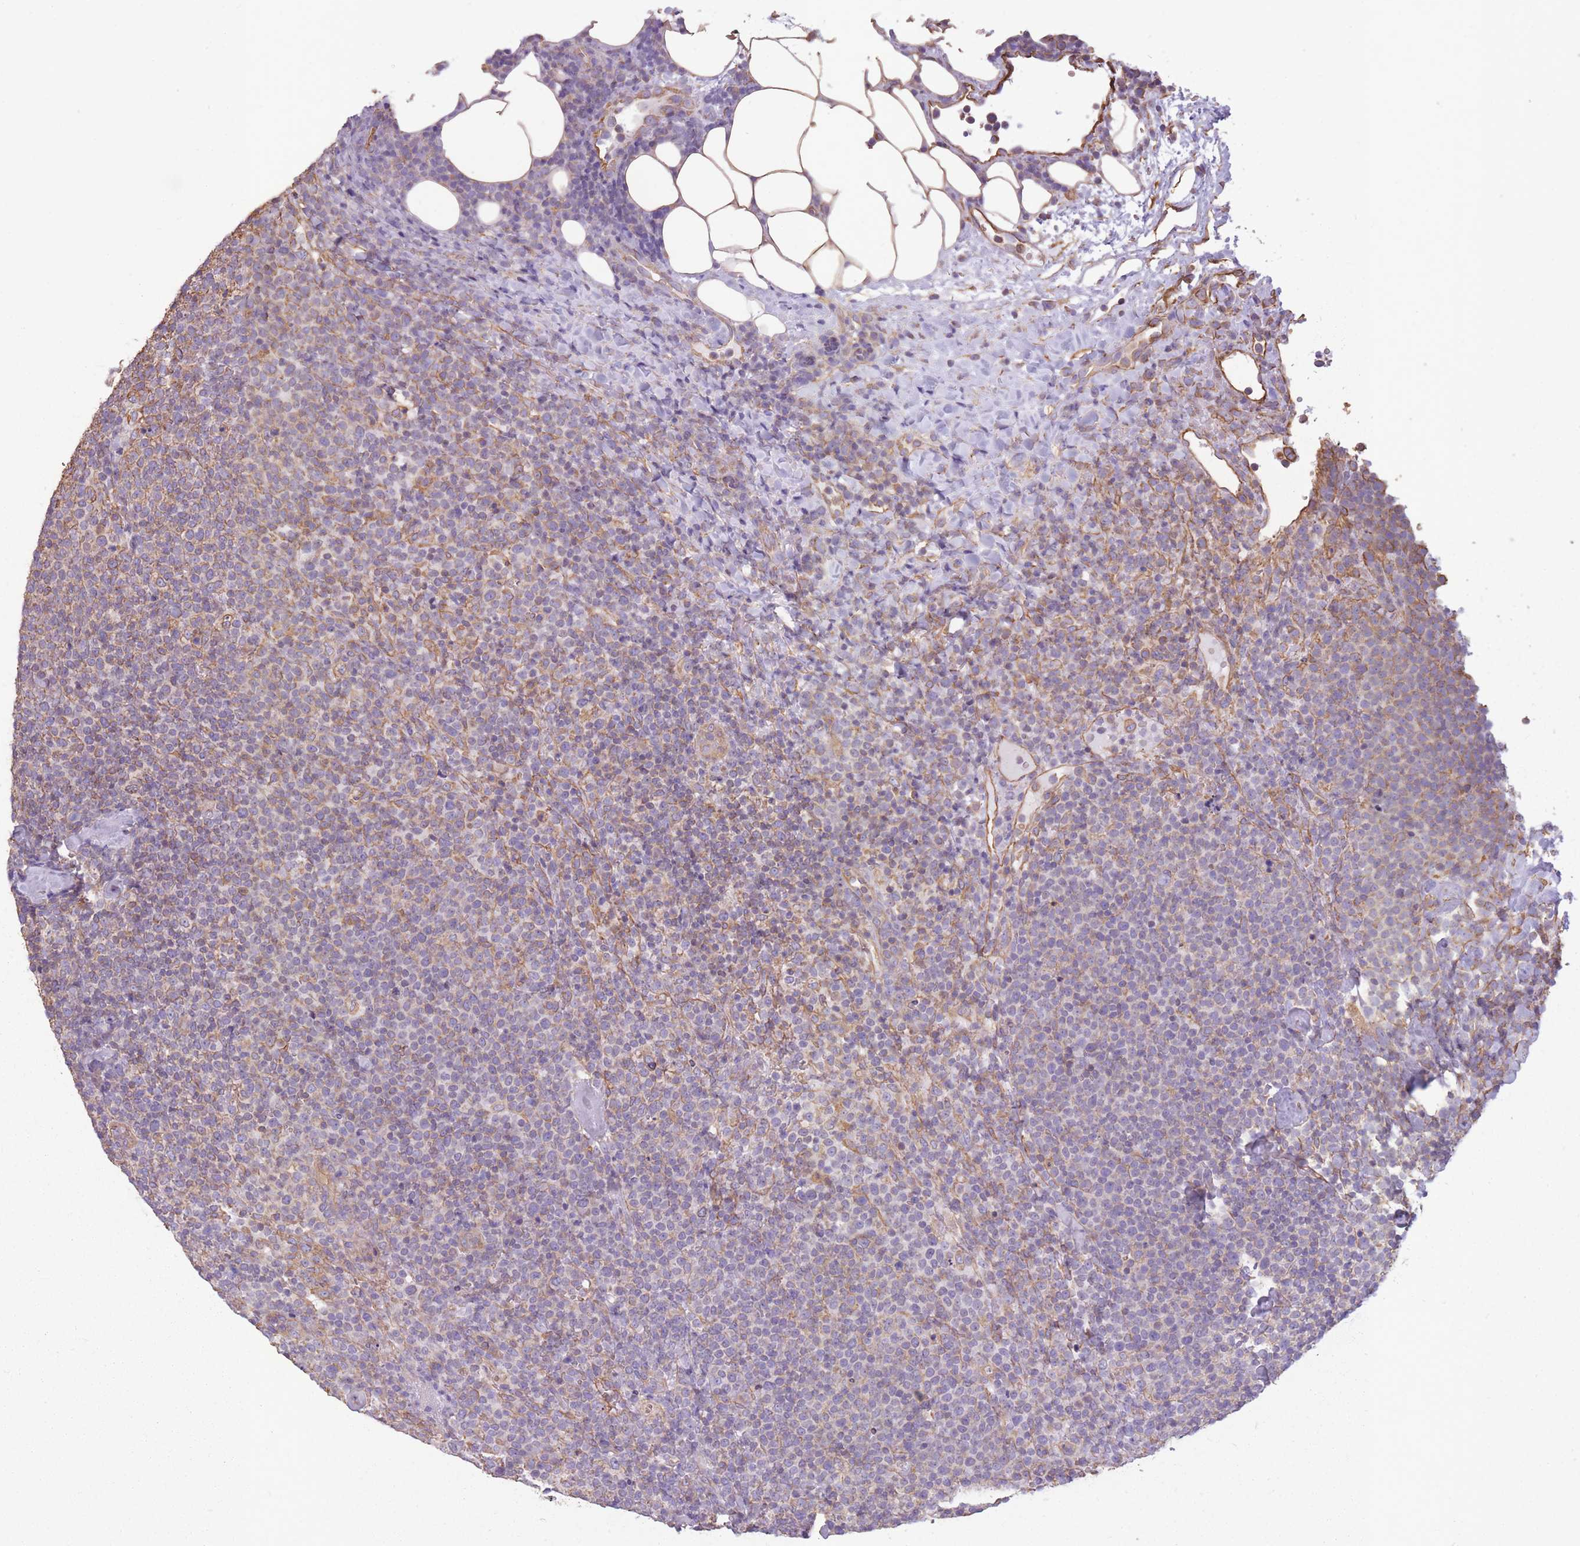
{"staining": {"intensity": "weak", "quantity": "<25%", "location": "cytoplasmic/membranous"}, "tissue": "lymphoma", "cell_type": "Tumor cells", "image_type": "cancer", "snomed": [{"axis": "morphology", "description": "Malignant lymphoma, non-Hodgkin's type, High grade"}, {"axis": "topography", "description": "Lymph node"}], "caption": "Malignant lymphoma, non-Hodgkin's type (high-grade) stained for a protein using immunohistochemistry demonstrates no positivity tumor cells.", "gene": "ADD1", "patient": {"sex": "male", "age": 61}}